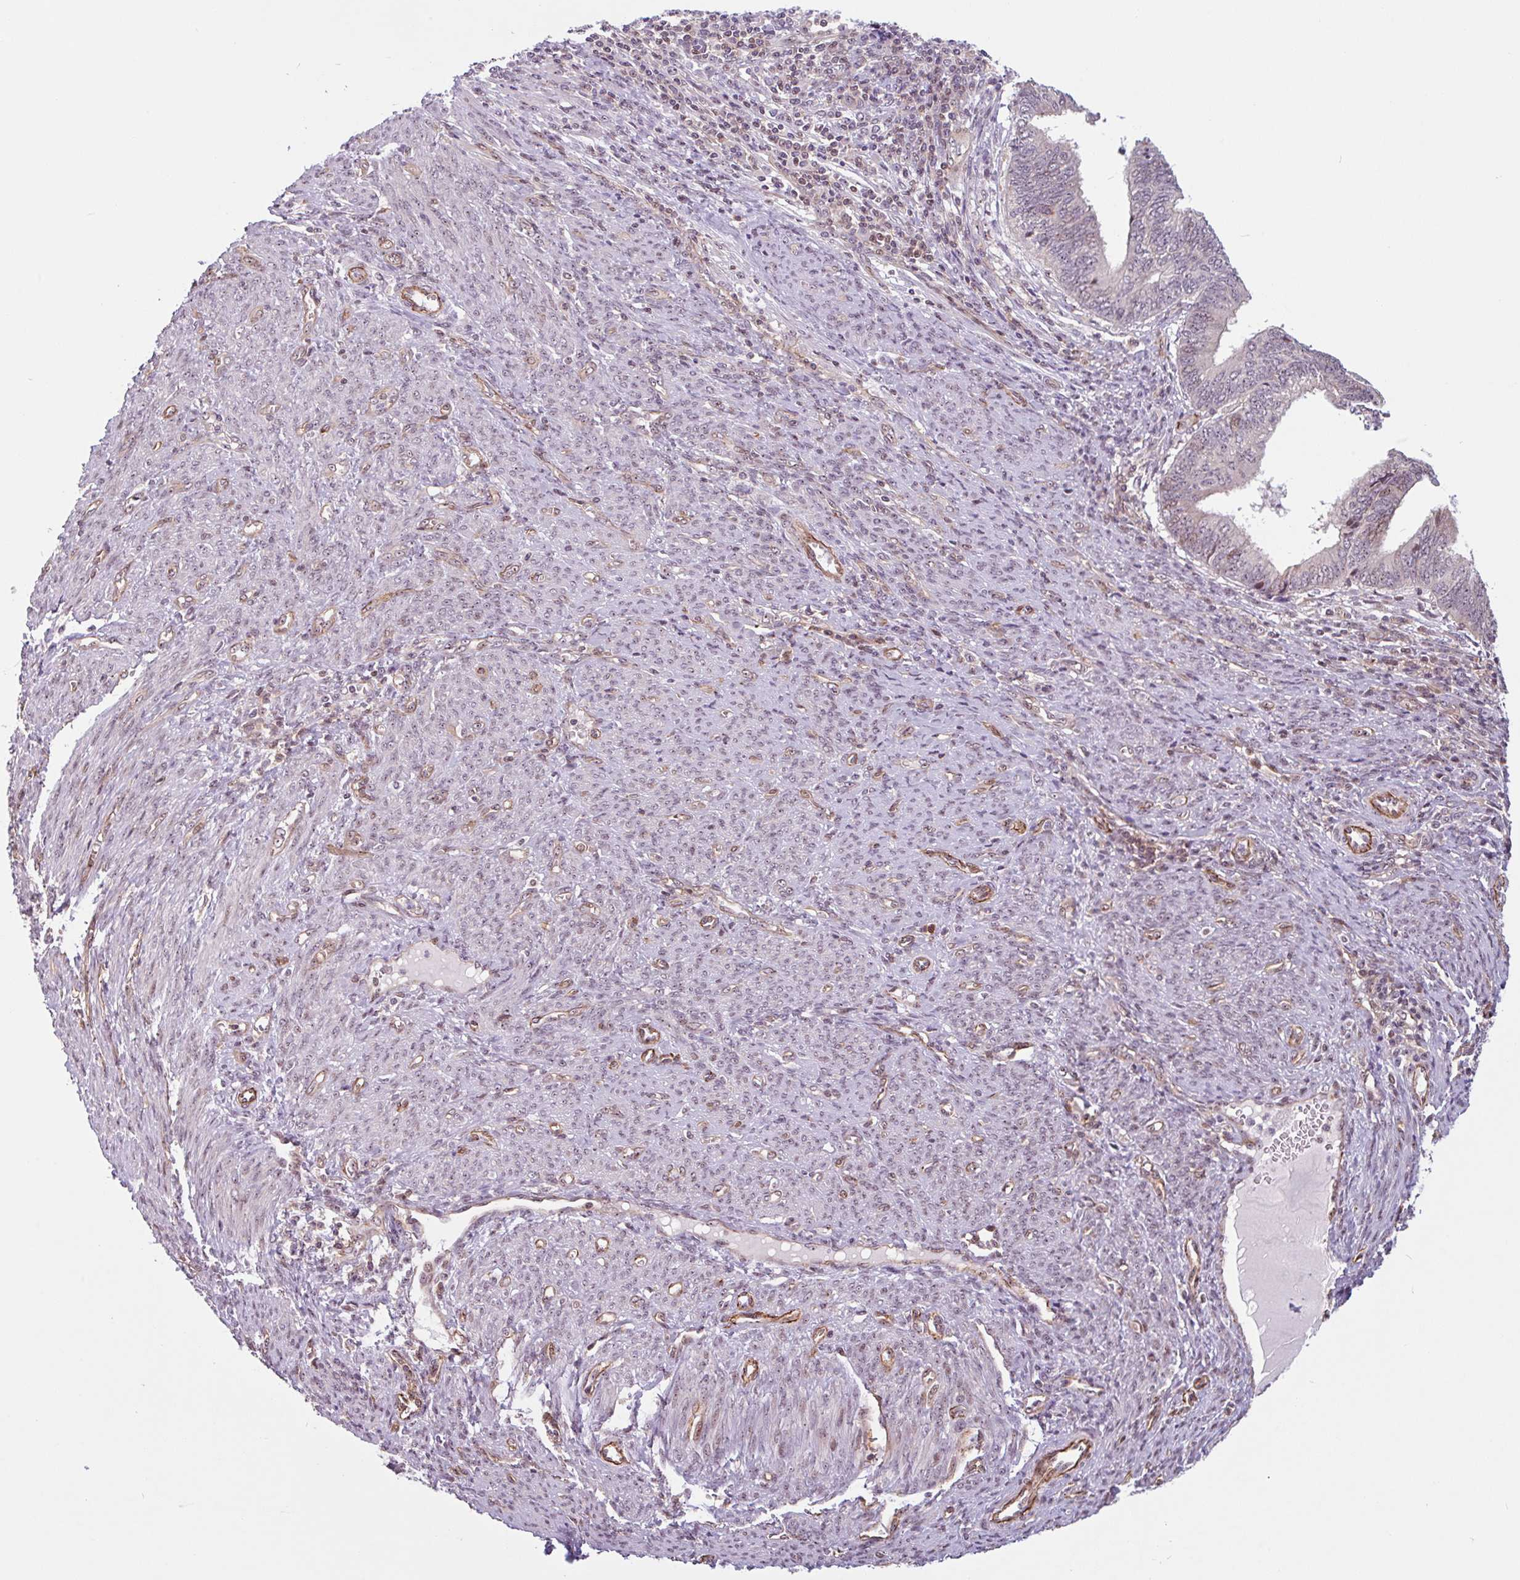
{"staining": {"intensity": "moderate", "quantity": "<25%", "location": "nuclear"}, "tissue": "endometrial cancer", "cell_type": "Tumor cells", "image_type": "cancer", "snomed": [{"axis": "morphology", "description": "Adenocarcinoma, NOS"}, {"axis": "topography", "description": "Uterus"}, {"axis": "topography", "description": "Endometrium"}], "caption": "An immunohistochemistry (IHC) micrograph of tumor tissue is shown. Protein staining in brown shows moderate nuclear positivity in adenocarcinoma (endometrial) within tumor cells.", "gene": "ZNF689", "patient": {"sex": "female", "age": 70}}